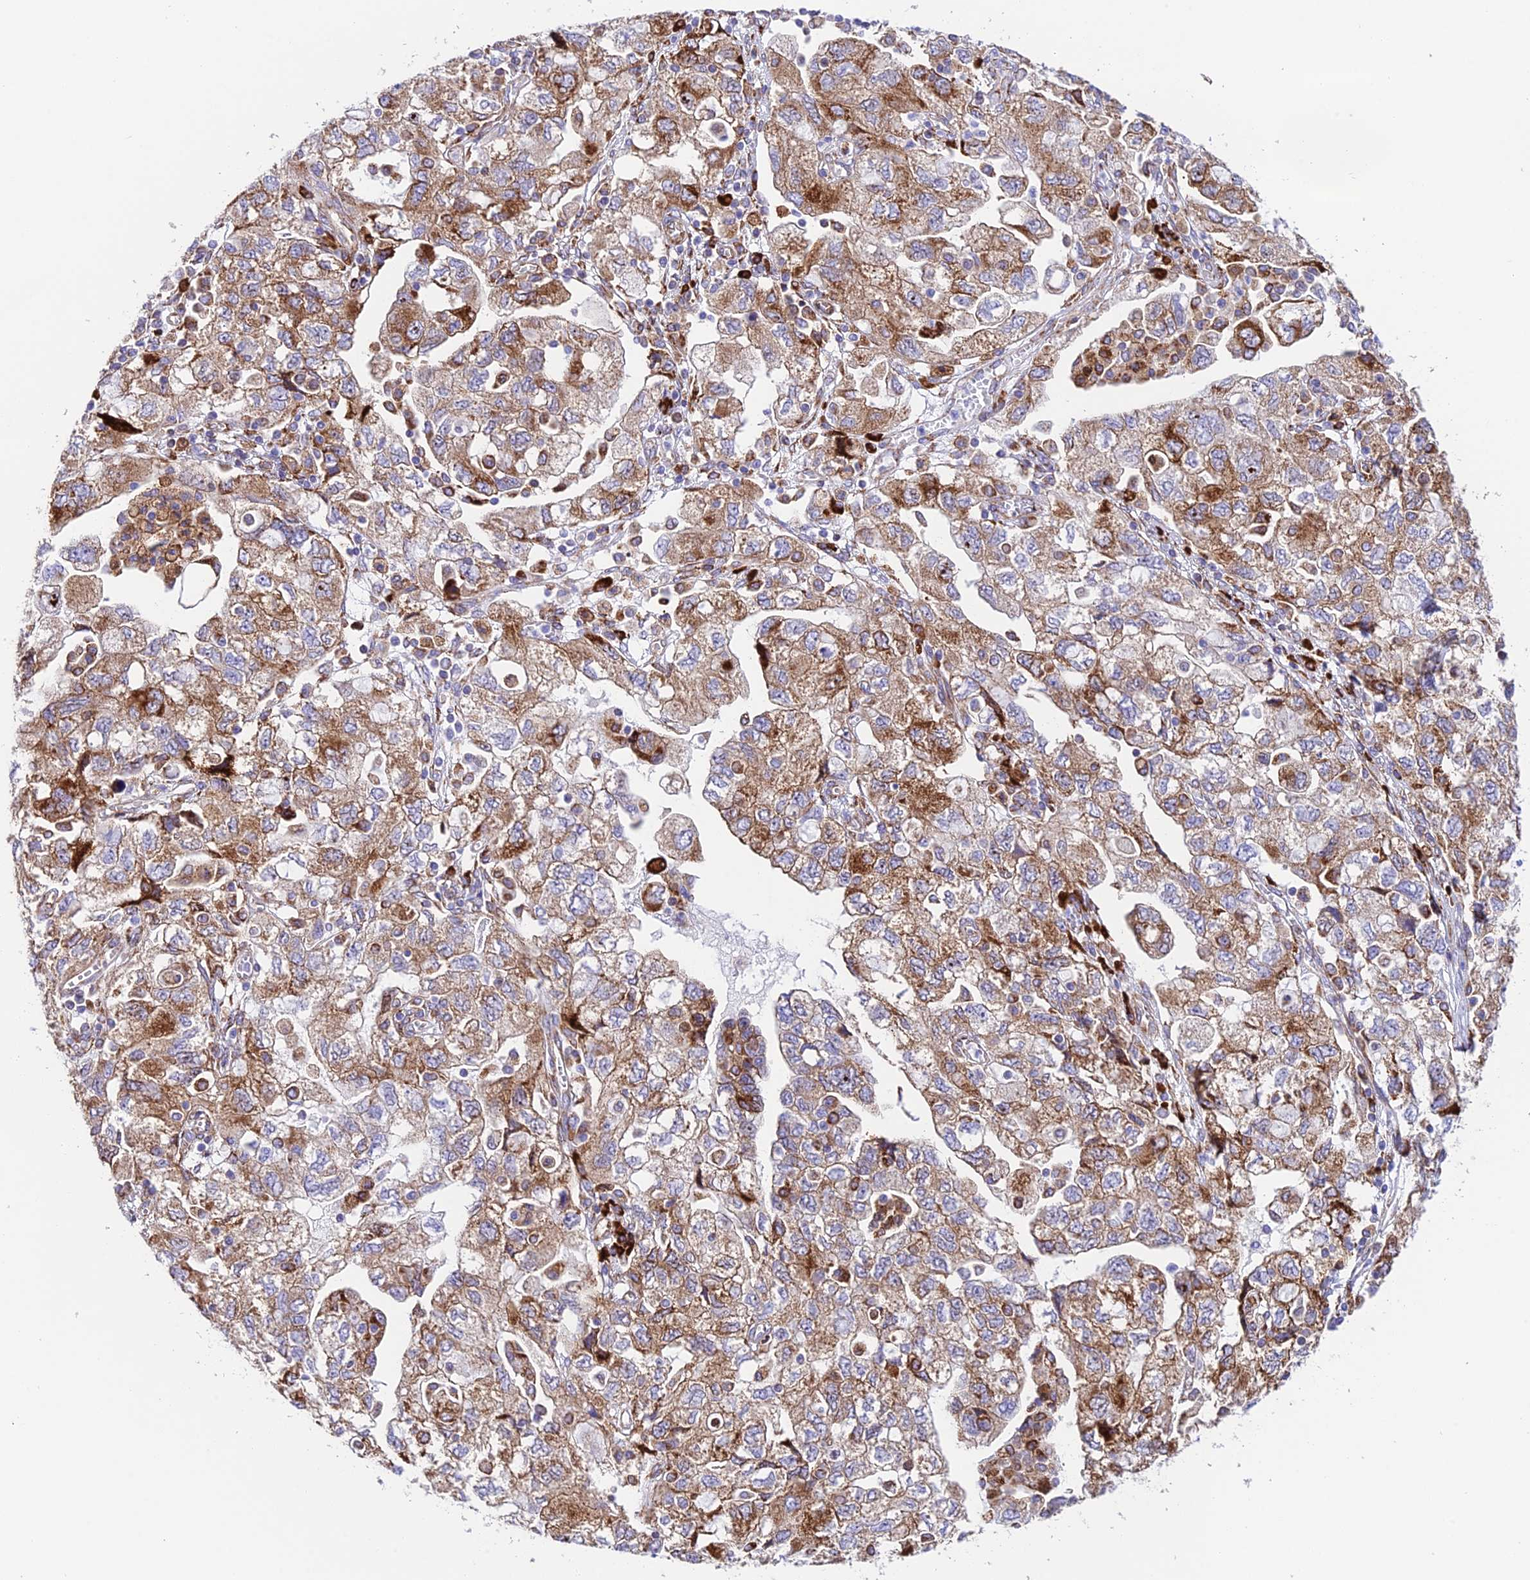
{"staining": {"intensity": "moderate", "quantity": ">75%", "location": "cytoplasmic/membranous"}, "tissue": "ovarian cancer", "cell_type": "Tumor cells", "image_type": "cancer", "snomed": [{"axis": "morphology", "description": "Carcinoma, NOS"}, {"axis": "morphology", "description": "Cystadenocarcinoma, serous, NOS"}, {"axis": "topography", "description": "Ovary"}], "caption": "This image demonstrates ovarian cancer stained with IHC to label a protein in brown. The cytoplasmic/membranous of tumor cells show moderate positivity for the protein. Nuclei are counter-stained blue.", "gene": "TUBGCP6", "patient": {"sex": "female", "age": 69}}